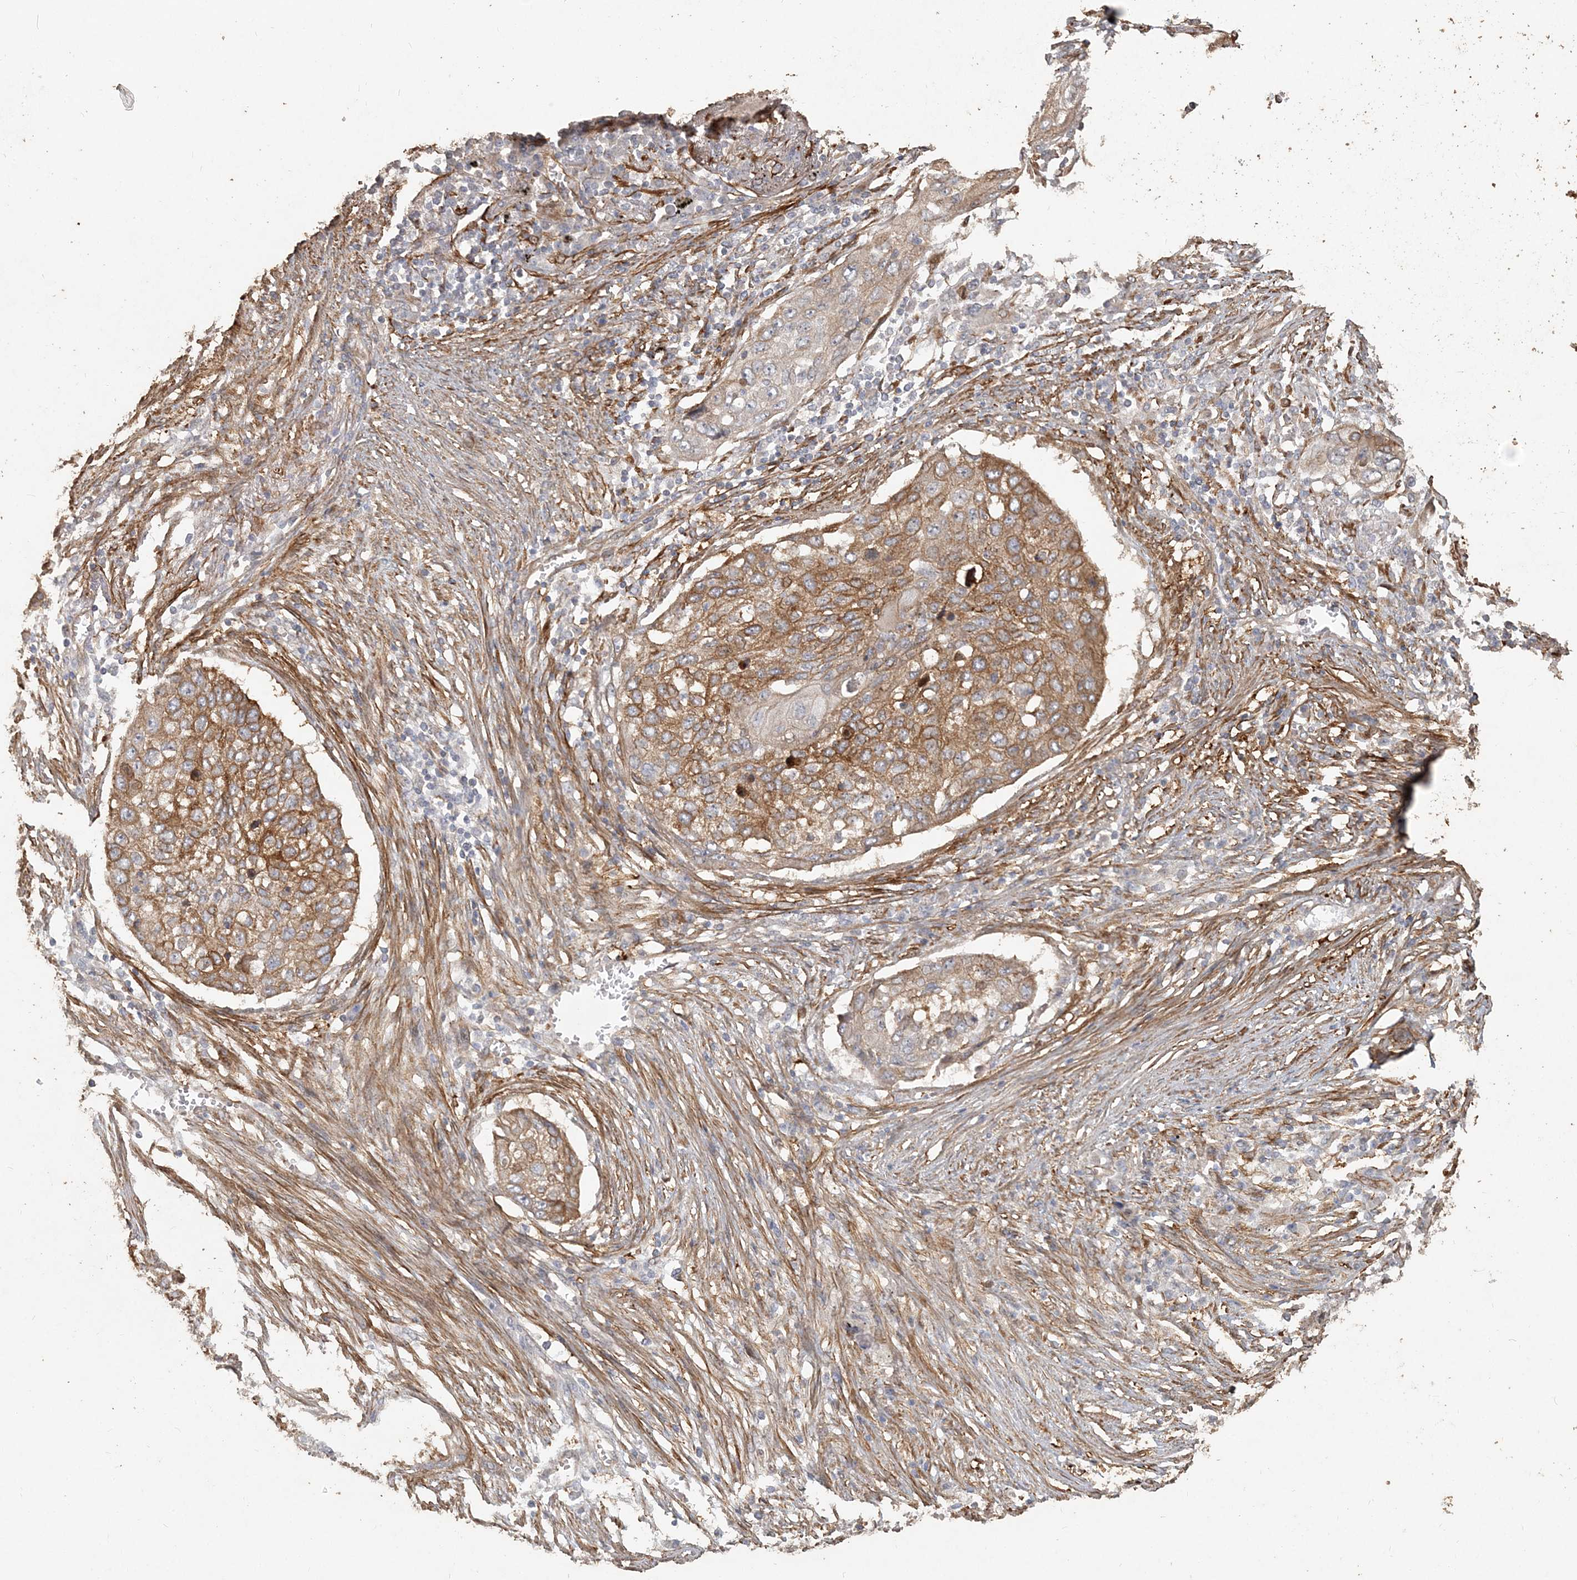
{"staining": {"intensity": "moderate", "quantity": ">75%", "location": "cytoplasmic/membranous"}, "tissue": "lung cancer", "cell_type": "Tumor cells", "image_type": "cancer", "snomed": [{"axis": "morphology", "description": "Squamous cell carcinoma, NOS"}, {"axis": "topography", "description": "Lung"}], "caption": "A brown stain shows moderate cytoplasmic/membranous expression of a protein in human squamous cell carcinoma (lung) tumor cells.", "gene": "RNF145", "patient": {"sex": "female", "age": 63}}